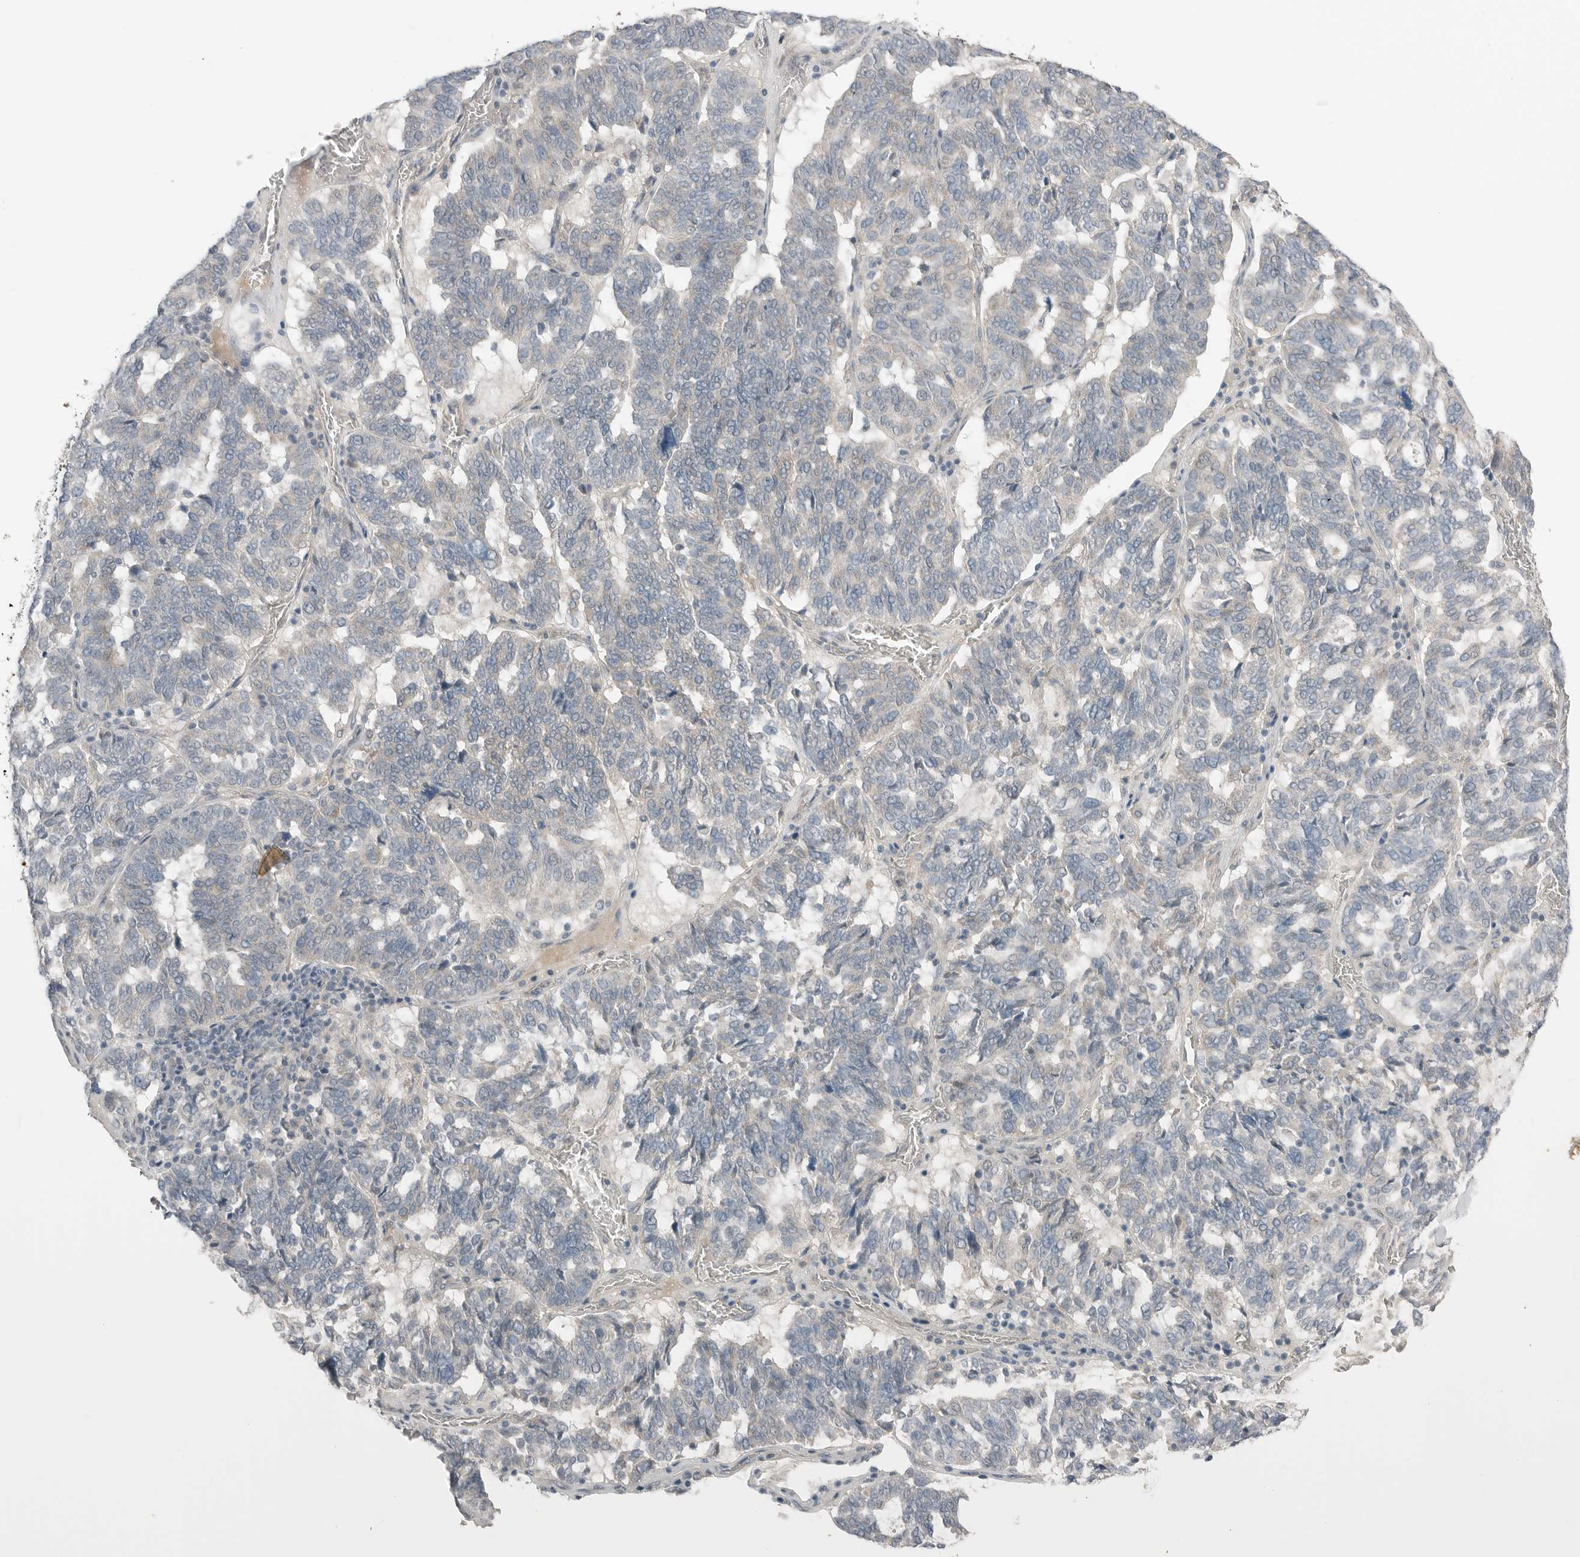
{"staining": {"intensity": "negative", "quantity": "none", "location": "none"}, "tissue": "ovarian cancer", "cell_type": "Tumor cells", "image_type": "cancer", "snomed": [{"axis": "morphology", "description": "Cystadenocarcinoma, serous, NOS"}, {"axis": "topography", "description": "Ovary"}], "caption": "Immunohistochemistry image of neoplastic tissue: human ovarian serous cystadenocarcinoma stained with DAB (3,3'-diaminobenzidine) reveals no significant protein positivity in tumor cells.", "gene": "FCRLB", "patient": {"sex": "female", "age": 59}}